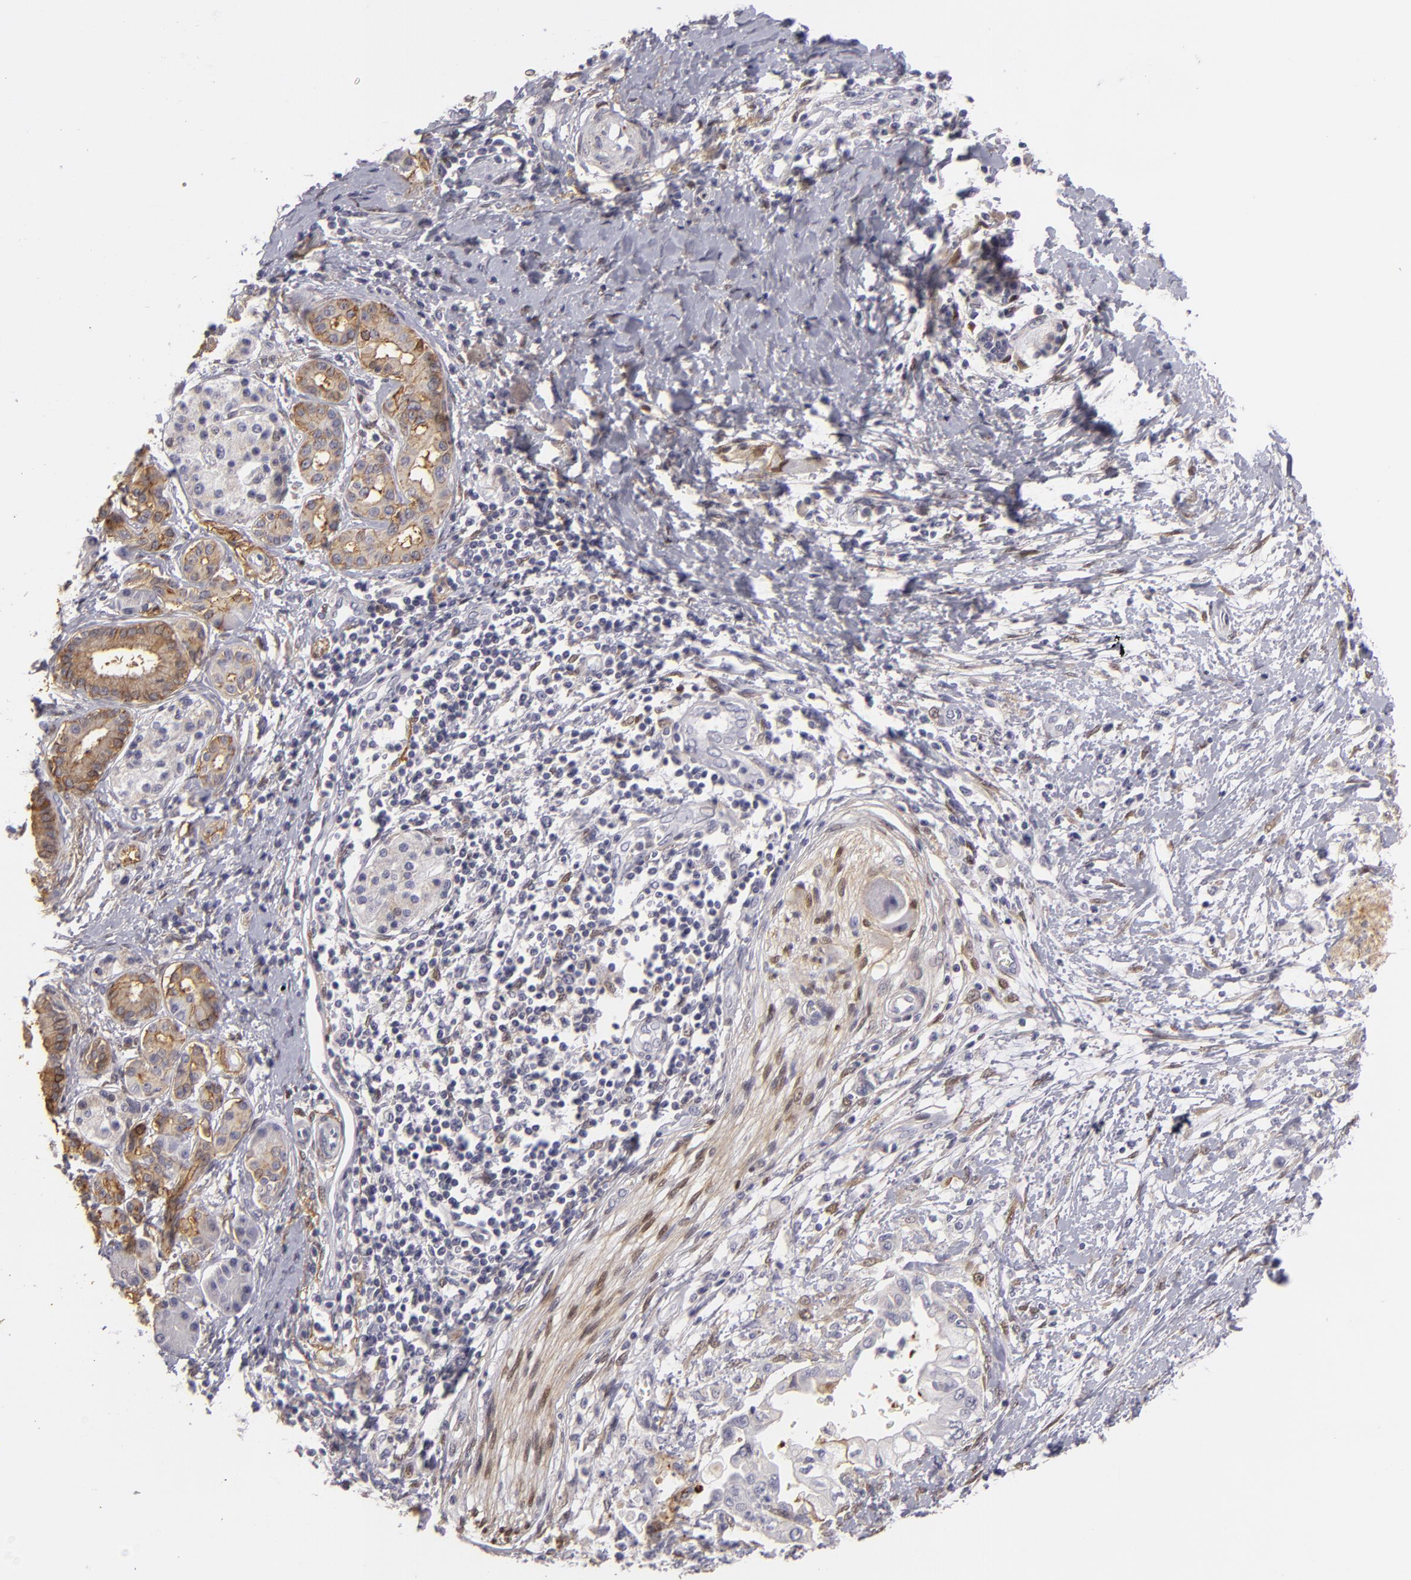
{"staining": {"intensity": "negative", "quantity": "none", "location": "none"}, "tissue": "pancreatic cancer", "cell_type": "Tumor cells", "image_type": "cancer", "snomed": [{"axis": "morphology", "description": "Adenocarcinoma, NOS"}, {"axis": "topography", "description": "Pancreas"}], "caption": "There is no significant staining in tumor cells of pancreatic cancer (adenocarcinoma).", "gene": "EFS", "patient": {"sex": "female", "age": 66}}